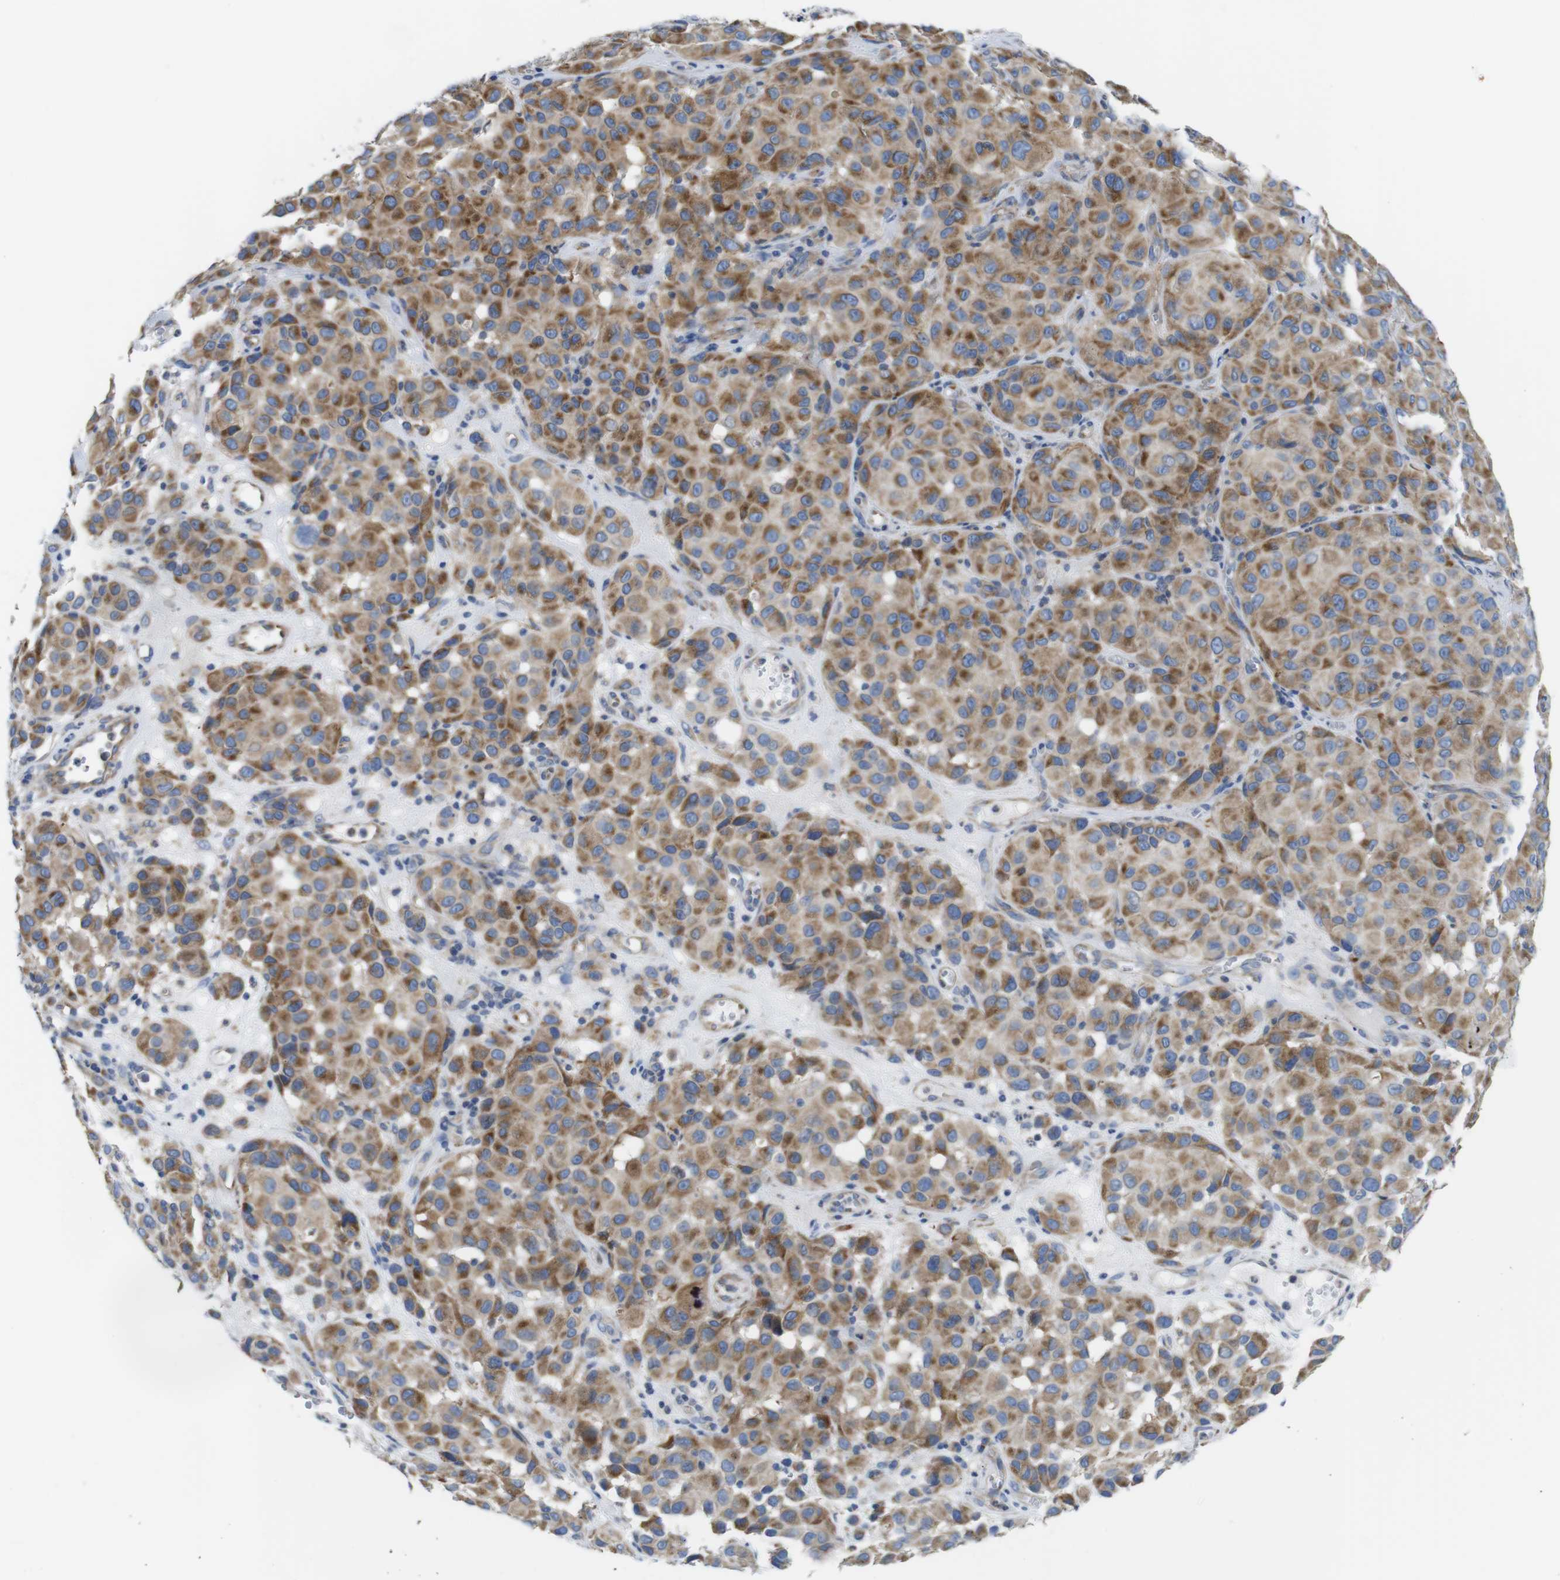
{"staining": {"intensity": "moderate", "quantity": ">75%", "location": "cytoplasmic/membranous"}, "tissue": "melanoma", "cell_type": "Tumor cells", "image_type": "cancer", "snomed": [{"axis": "morphology", "description": "Malignant melanoma, NOS"}, {"axis": "topography", "description": "Skin"}], "caption": "Malignant melanoma stained with DAB IHC exhibits medium levels of moderate cytoplasmic/membranous expression in approximately >75% of tumor cells.", "gene": "DDRGK1", "patient": {"sex": "female", "age": 21}}